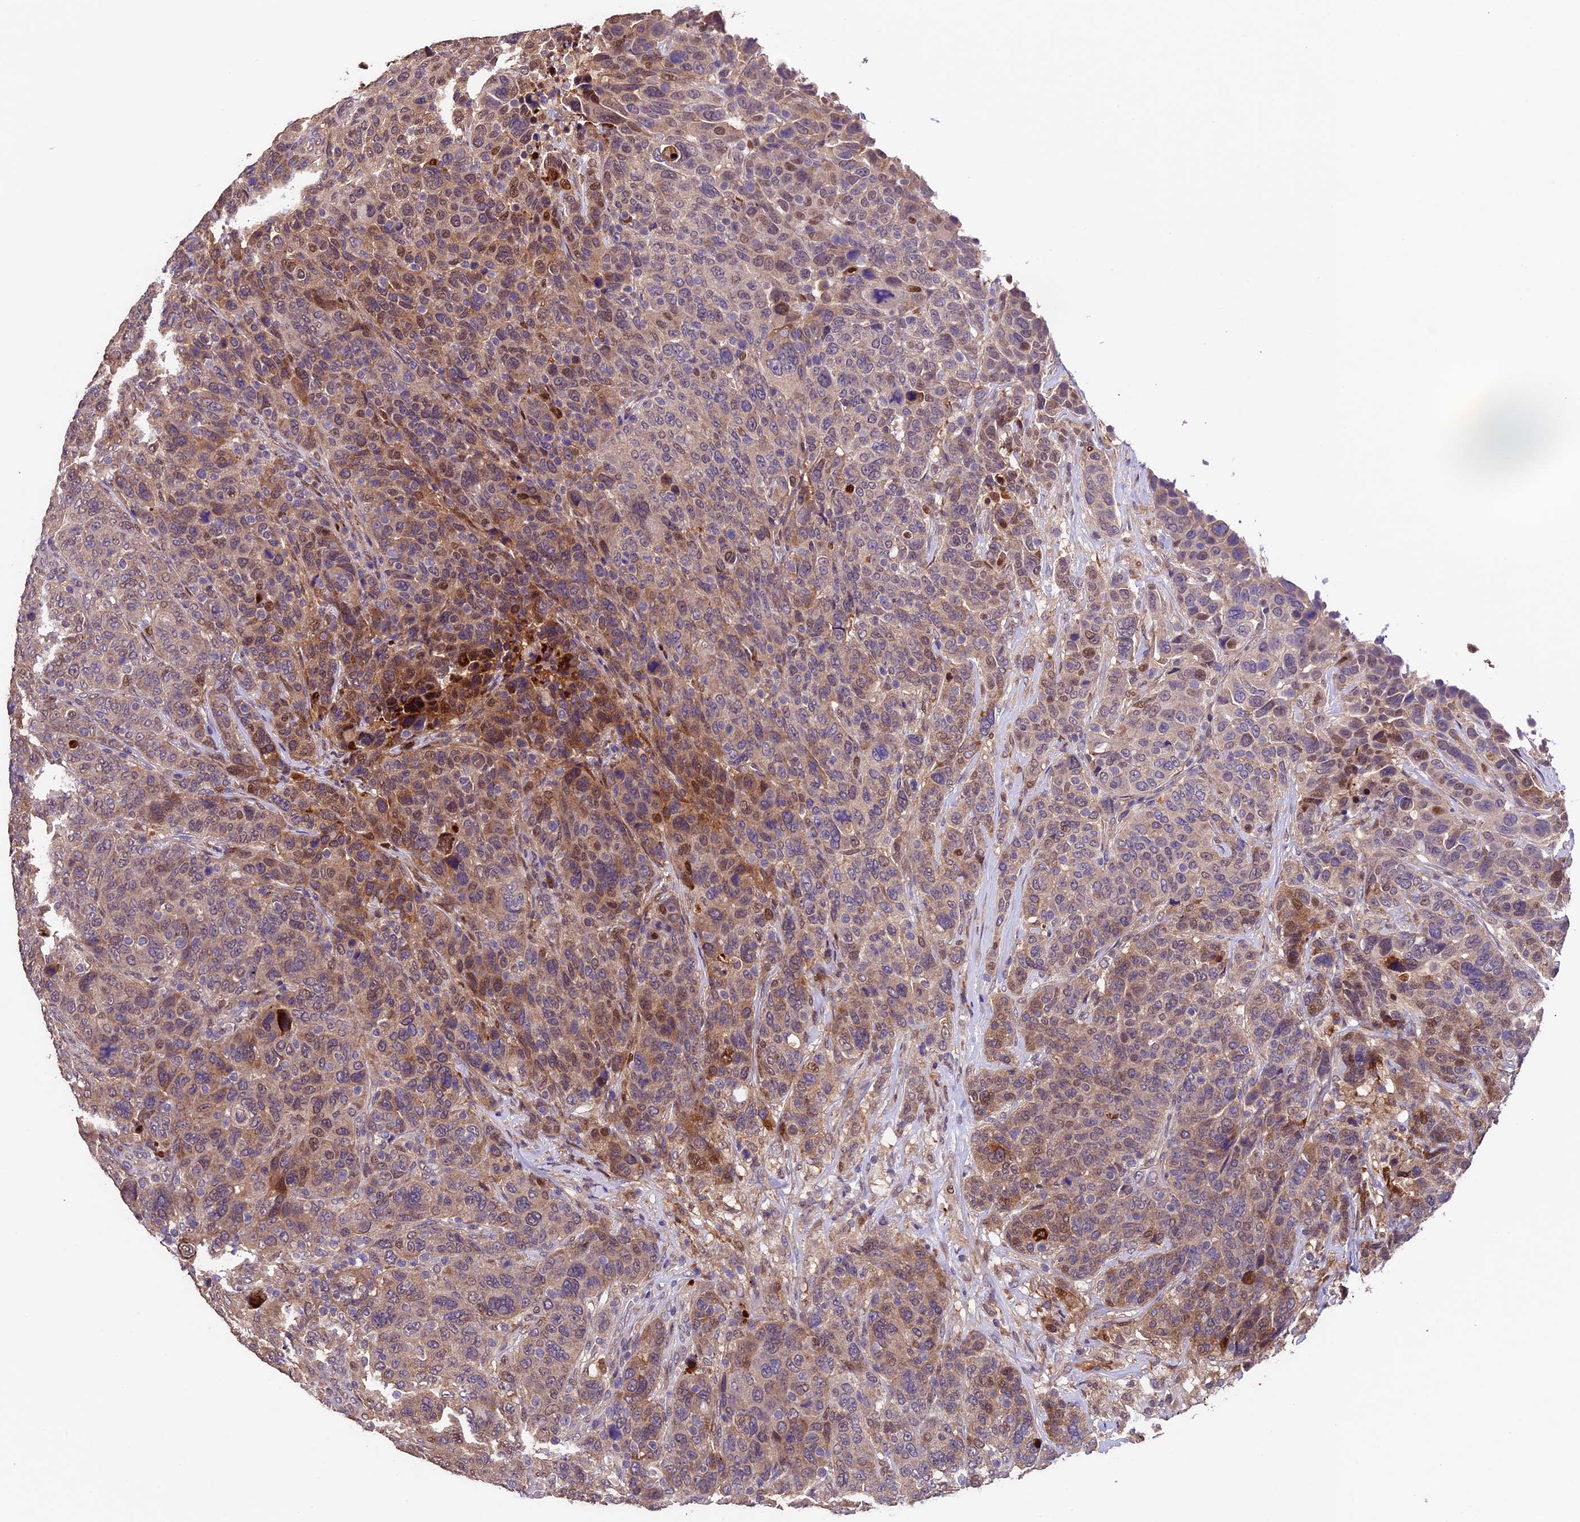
{"staining": {"intensity": "moderate", "quantity": "25%-75%", "location": "cytoplasmic/membranous,nuclear"}, "tissue": "breast cancer", "cell_type": "Tumor cells", "image_type": "cancer", "snomed": [{"axis": "morphology", "description": "Duct carcinoma"}, {"axis": "topography", "description": "Breast"}], "caption": "This is an image of immunohistochemistry (IHC) staining of breast cancer (infiltrating ductal carcinoma), which shows moderate staining in the cytoplasmic/membranous and nuclear of tumor cells.", "gene": "SBNO2", "patient": {"sex": "female", "age": 37}}